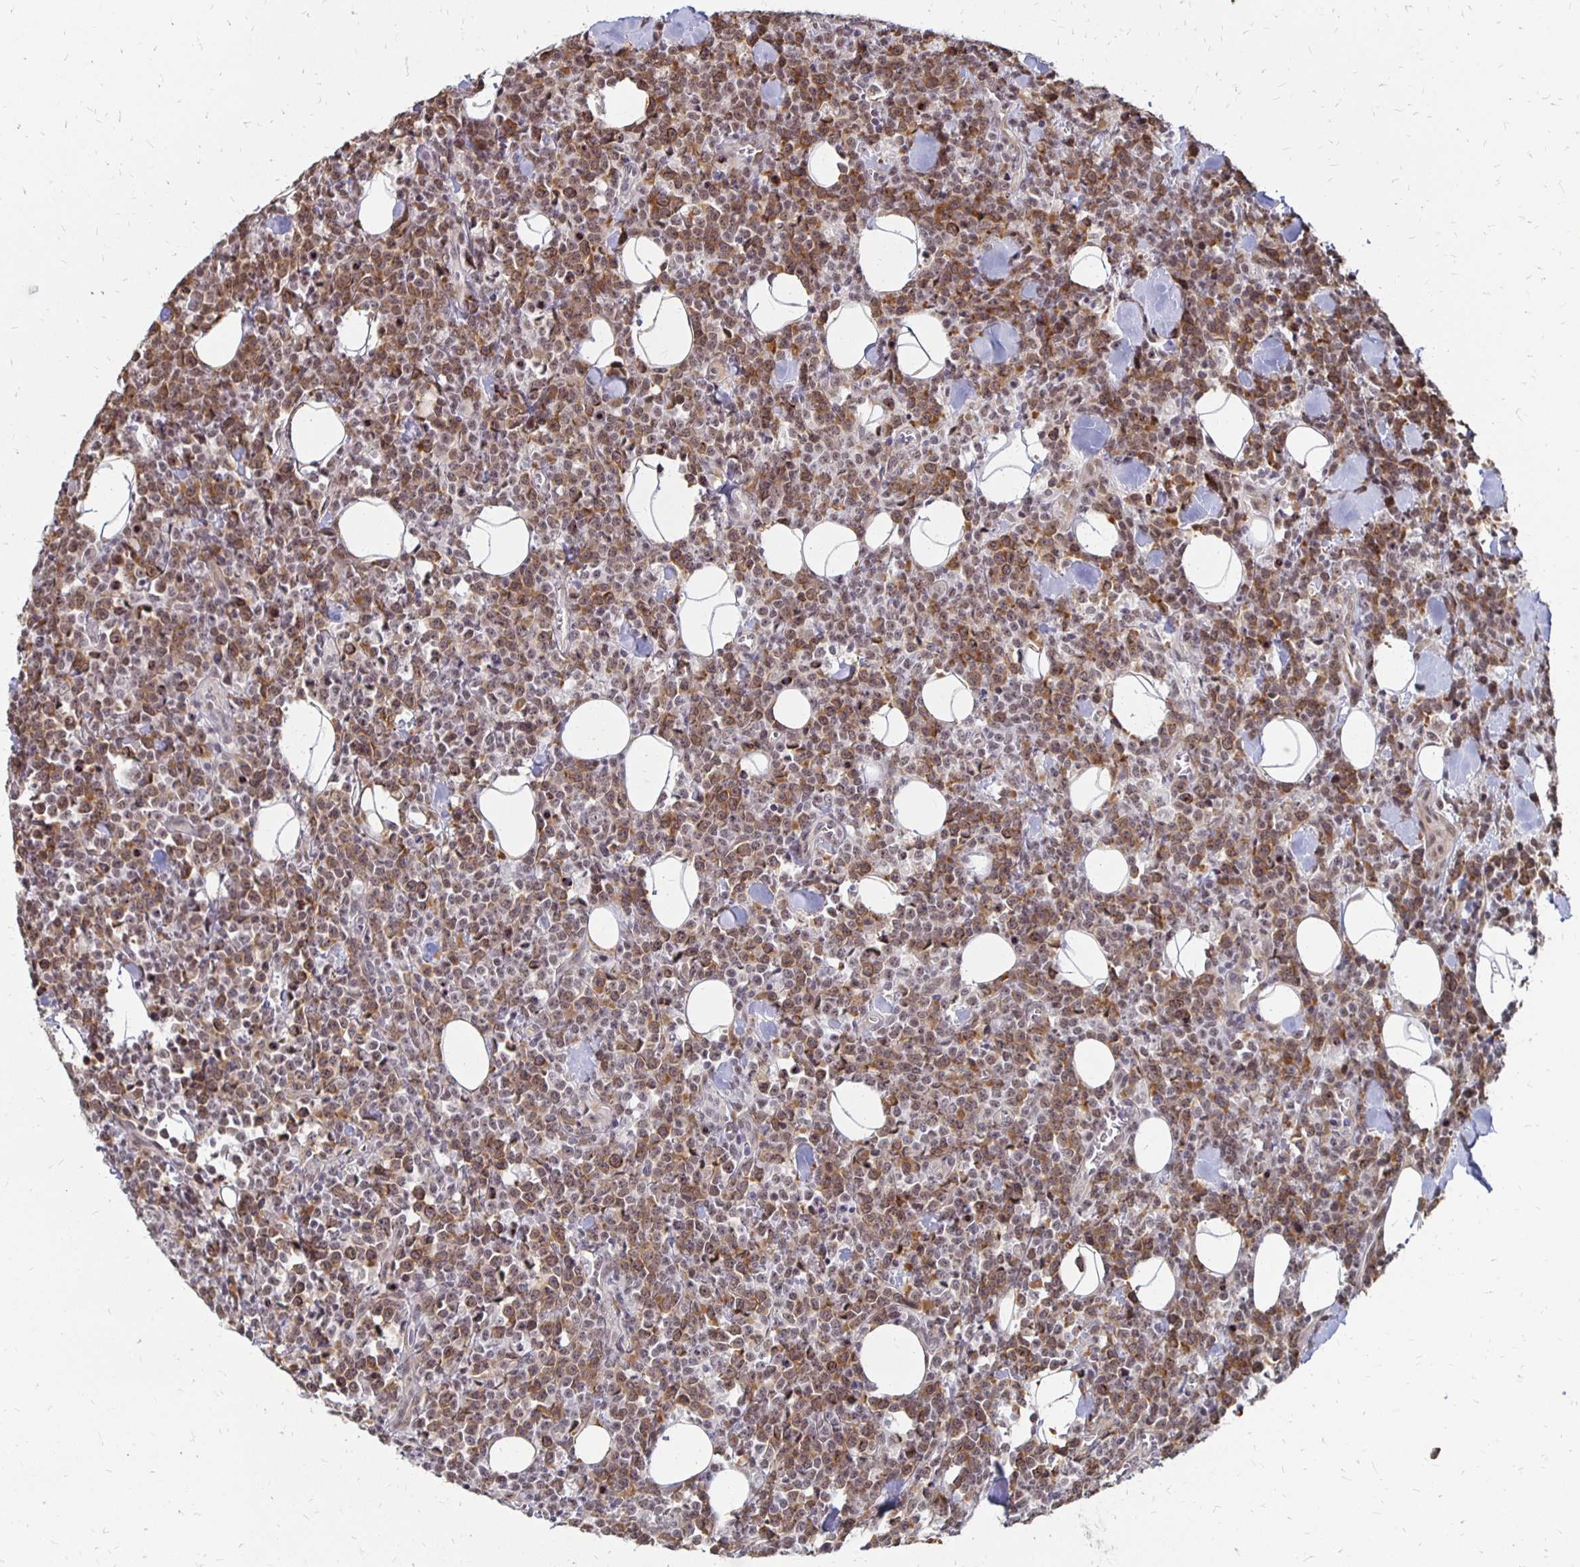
{"staining": {"intensity": "moderate", "quantity": ">75%", "location": "nuclear"}, "tissue": "lymphoma", "cell_type": "Tumor cells", "image_type": "cancer", "snomed": [{"axis": "morphology", "description": "Malignant lymphoma, non-Hodgkin's type, High grade"}, {"axis": "topography", "description": "Small intestine"}], "caption": "Protein expression analysis of lymphoma displays moderate nuclear expression in about >75% of tumor cells.", "gene": "CLASRP", "patient": {"sex": "female", "age": 56}}